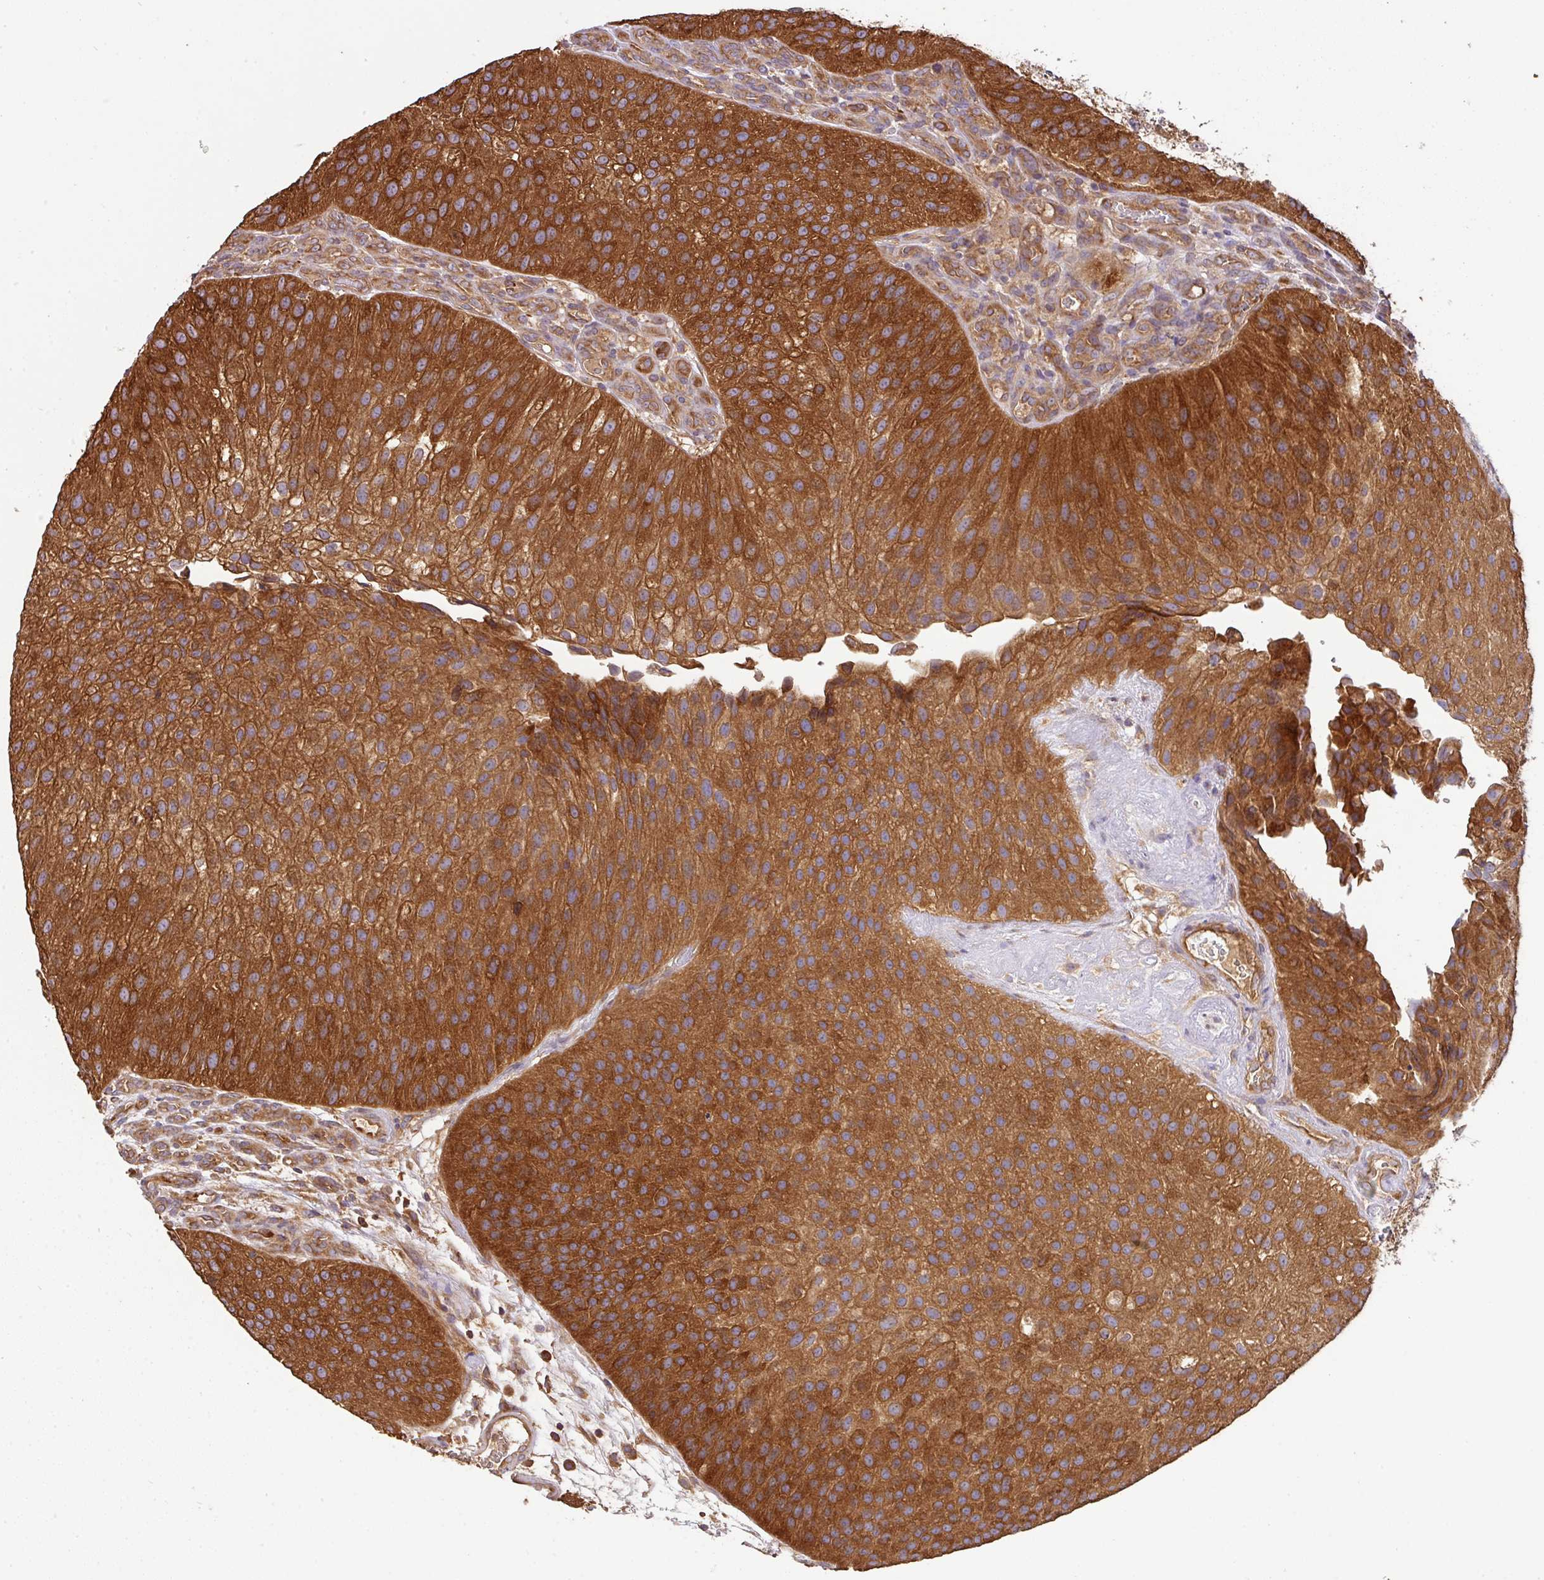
{"staining": {"intensity": "strong", "quantity": ">75%", "location": "cytoplasmic/membranous"}, "tissue": "urothelial cancer", "cell_type": "Tumor cells", "image_type": "cancer", "snomed": [{"axis": "morphology", "description": "Urothelial carcinoma, NOS"}, {"axis": "topography", "description": "Urinary bladder"}], "caption": "This histopathology image exhibits immunohistochemistry staining of human transitional cell carcinoma, with high strong cytoplasmic/membranous expression in about >75% of tumor cells.", "gene": "GSPT1", "patient": {"sex": "male", "age": 87}}